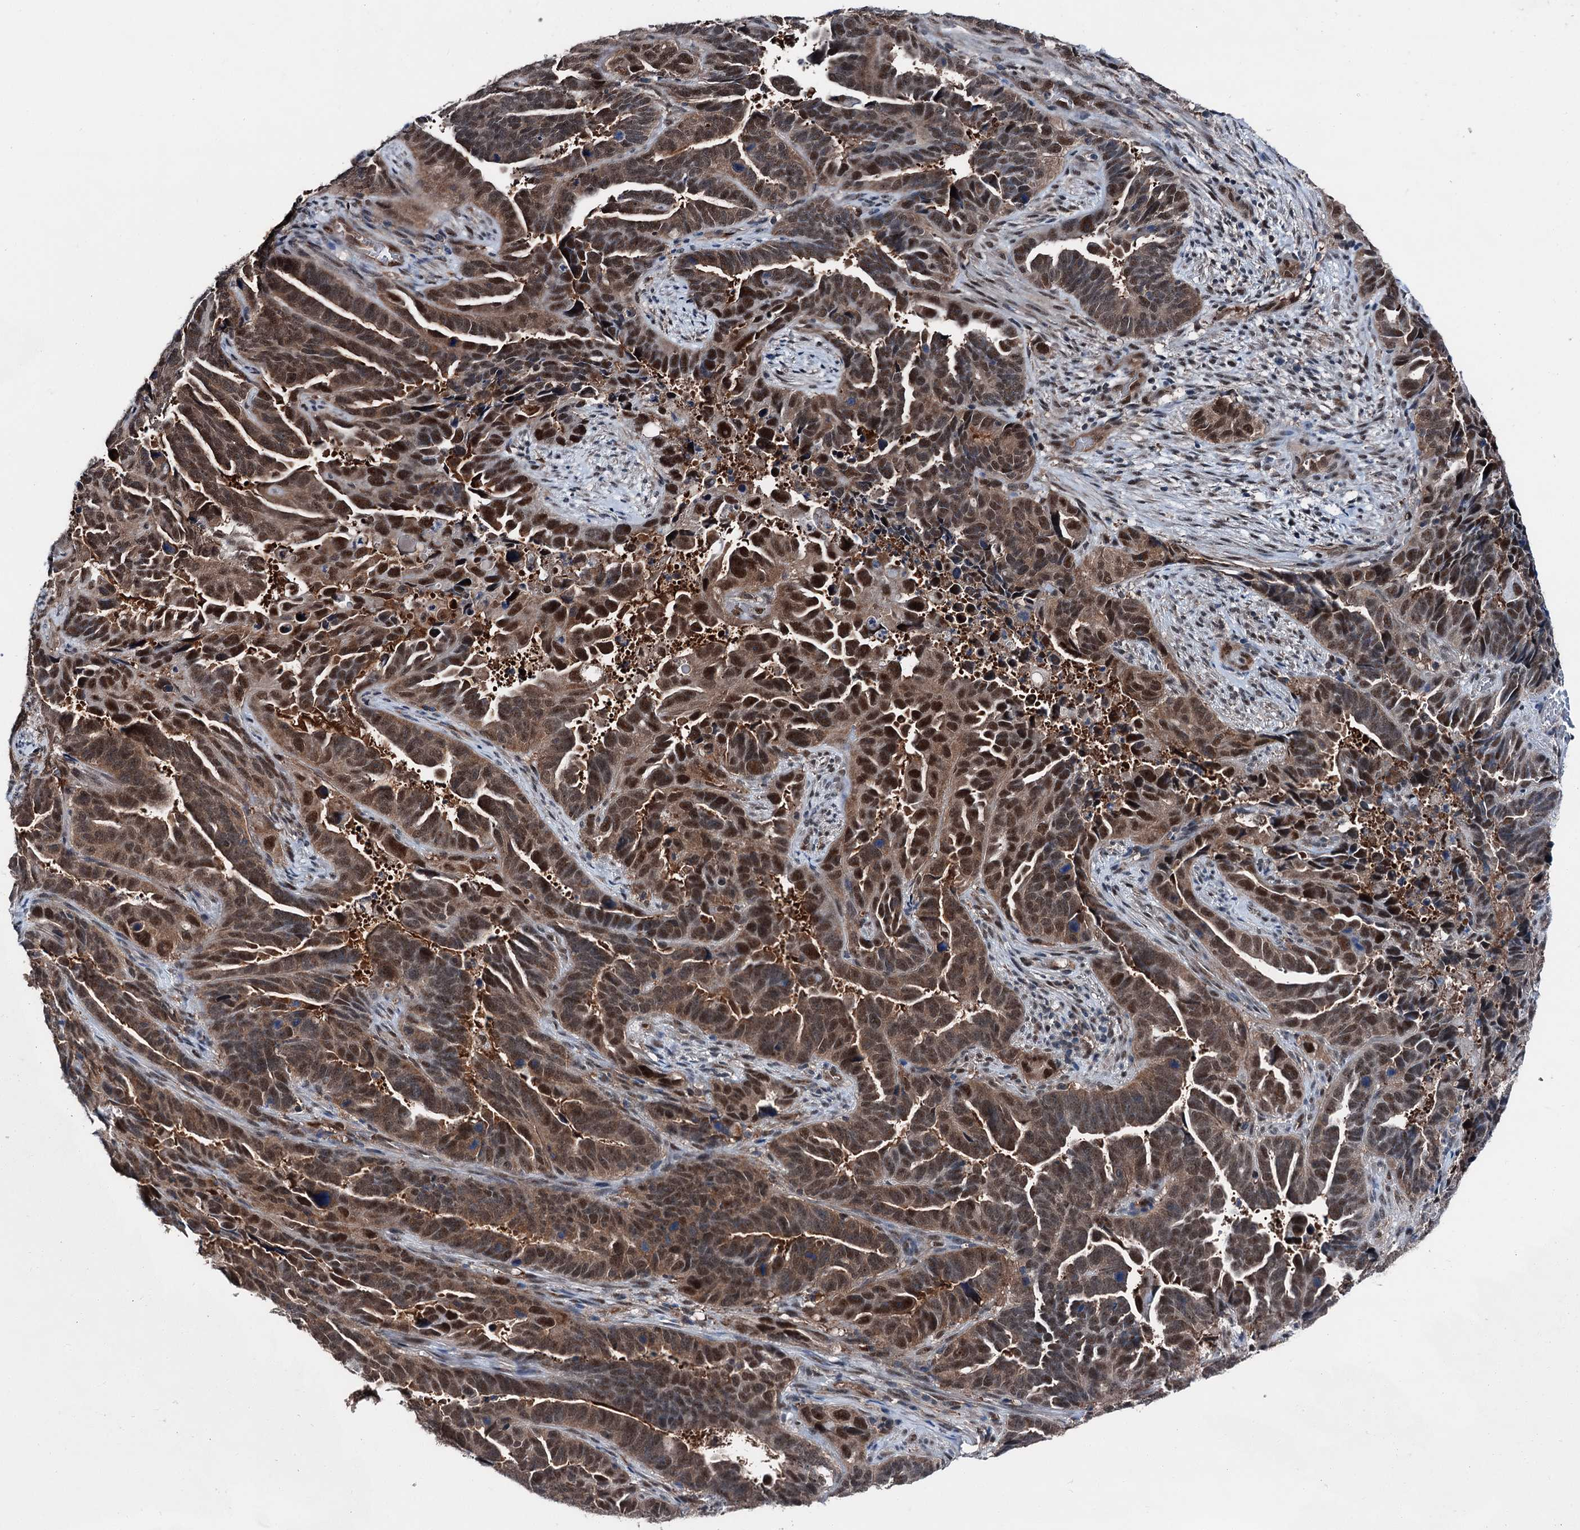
{"staining": {"intensity": "moderate", "quantity": ">75%", "location": "cytoplasmic/membranous,nuclear"}, "tissue": "endometrial cancer", "cell_type": "Tumor cells", "image_type": "cancer", "snomed": [{"axis": "morphology", "description": "Adenocarcinoma, NOS"}, {"axis": "topography", "description": "Endometrium"}], "caption": "This histopathology image demonstrates immunohistochemistry staining of endometrial adenocarcinoma, with medium moderate cytoplasmic/membranous and nuclear positivity in approximately >75% of tumor cells.", "gene": "PSMD13", "patient": {"sex": "female", "age": 65}}